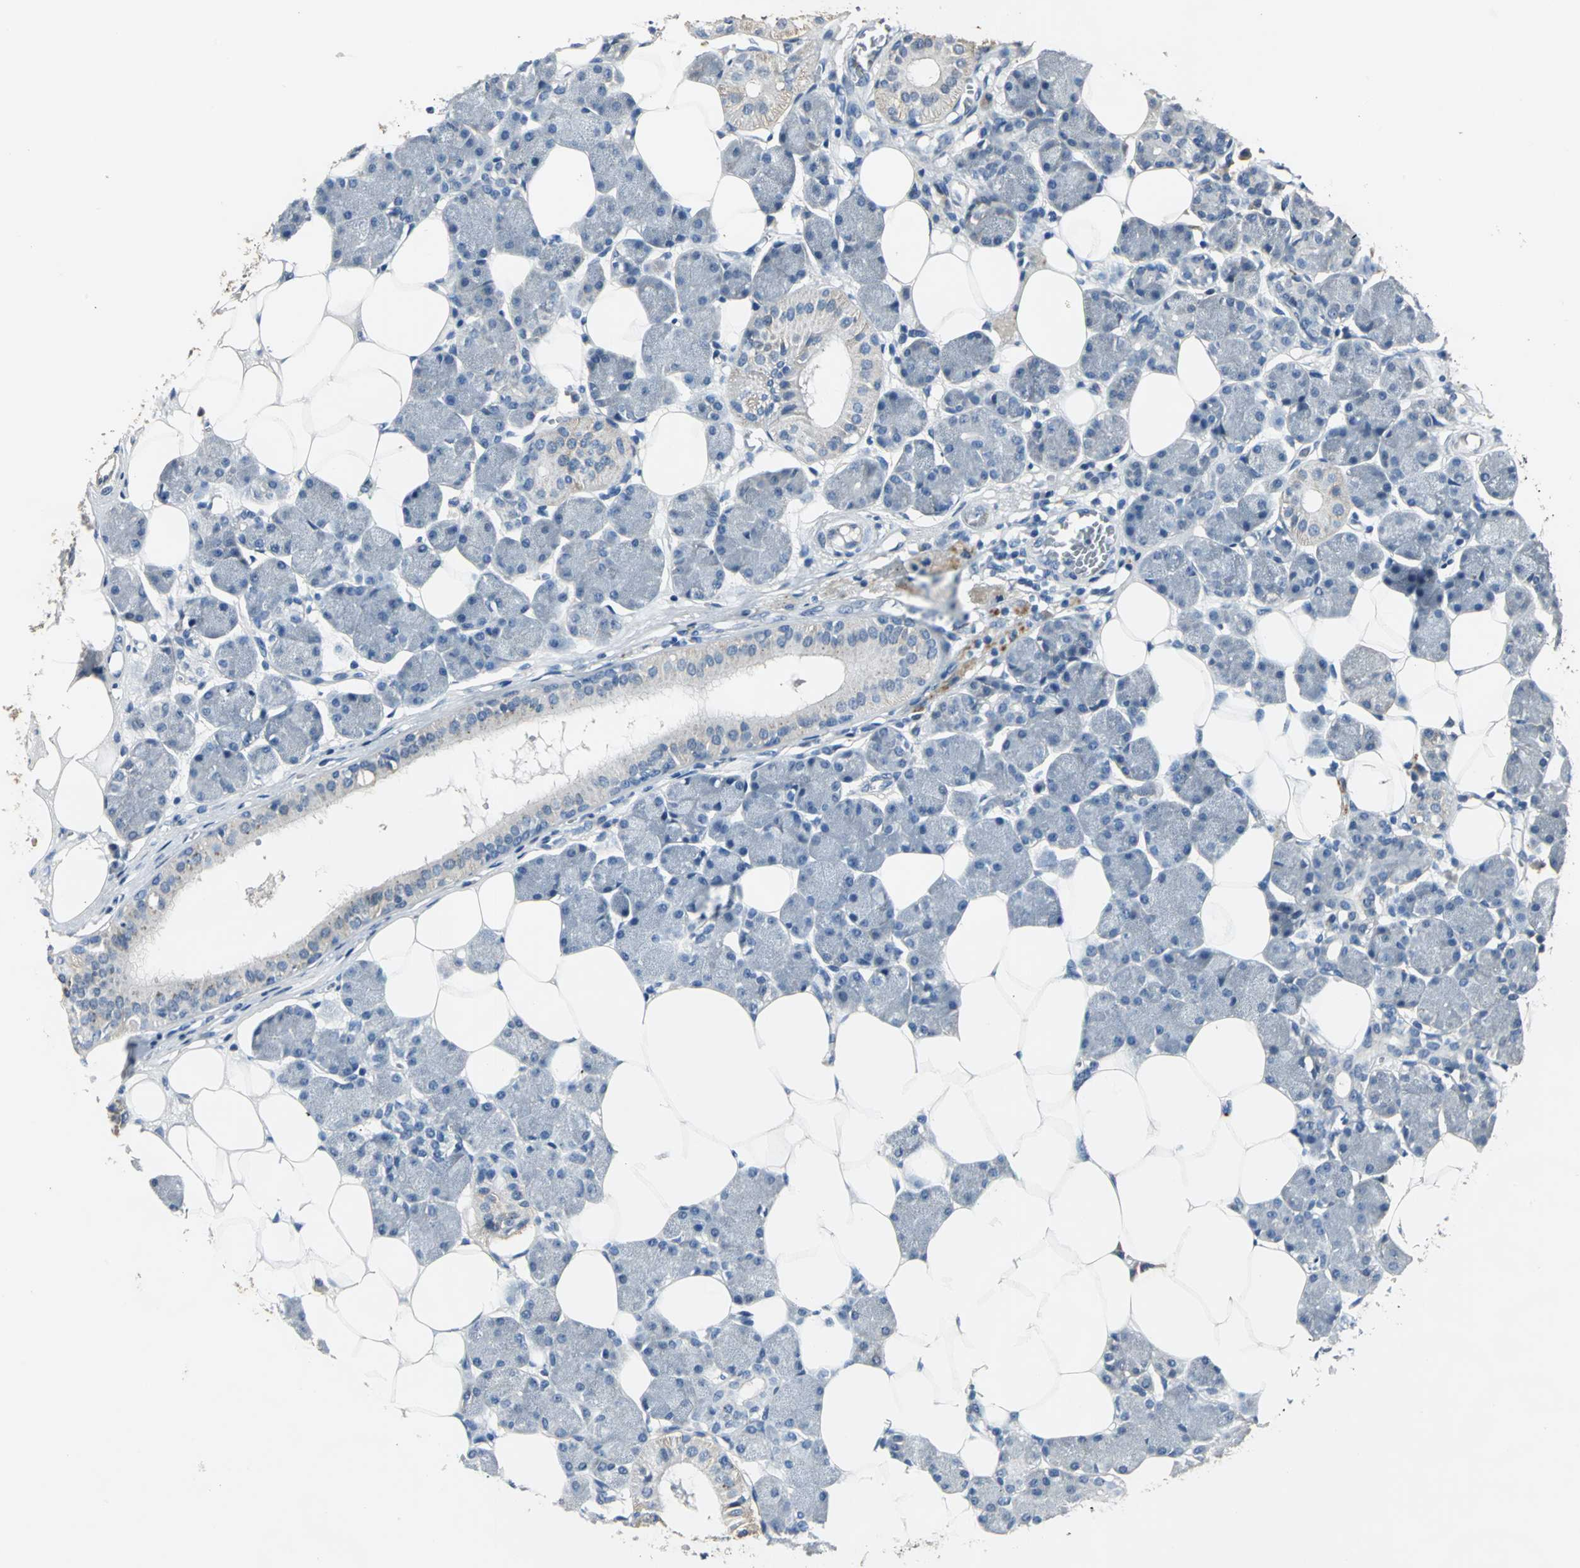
{"staining": {"intensity": "weak", "quantity": "25%-75%", "location": "cytoplasmic/membranous"}, "tissue": "salivary gland", "cell_type": "Glandular cells", "image_type": "normal", "snomed": [{"axis": "morphology", "description": "Normal tissue, NOS"}, {"axis": "morphology", "description": "Adenoma, NOS"}, {"axis": "topography", "description": "Salivary gland"}], "caption": "IHC (DAB (3,3'-diaminobenzidine)) staining of benign human salivary gland reveals weak cytoplasmic/membranous protein staining in approximately 25%-75% of glandular cells.", "gene": "OCLN", "patient": {"sex": "female", "age": 32}}